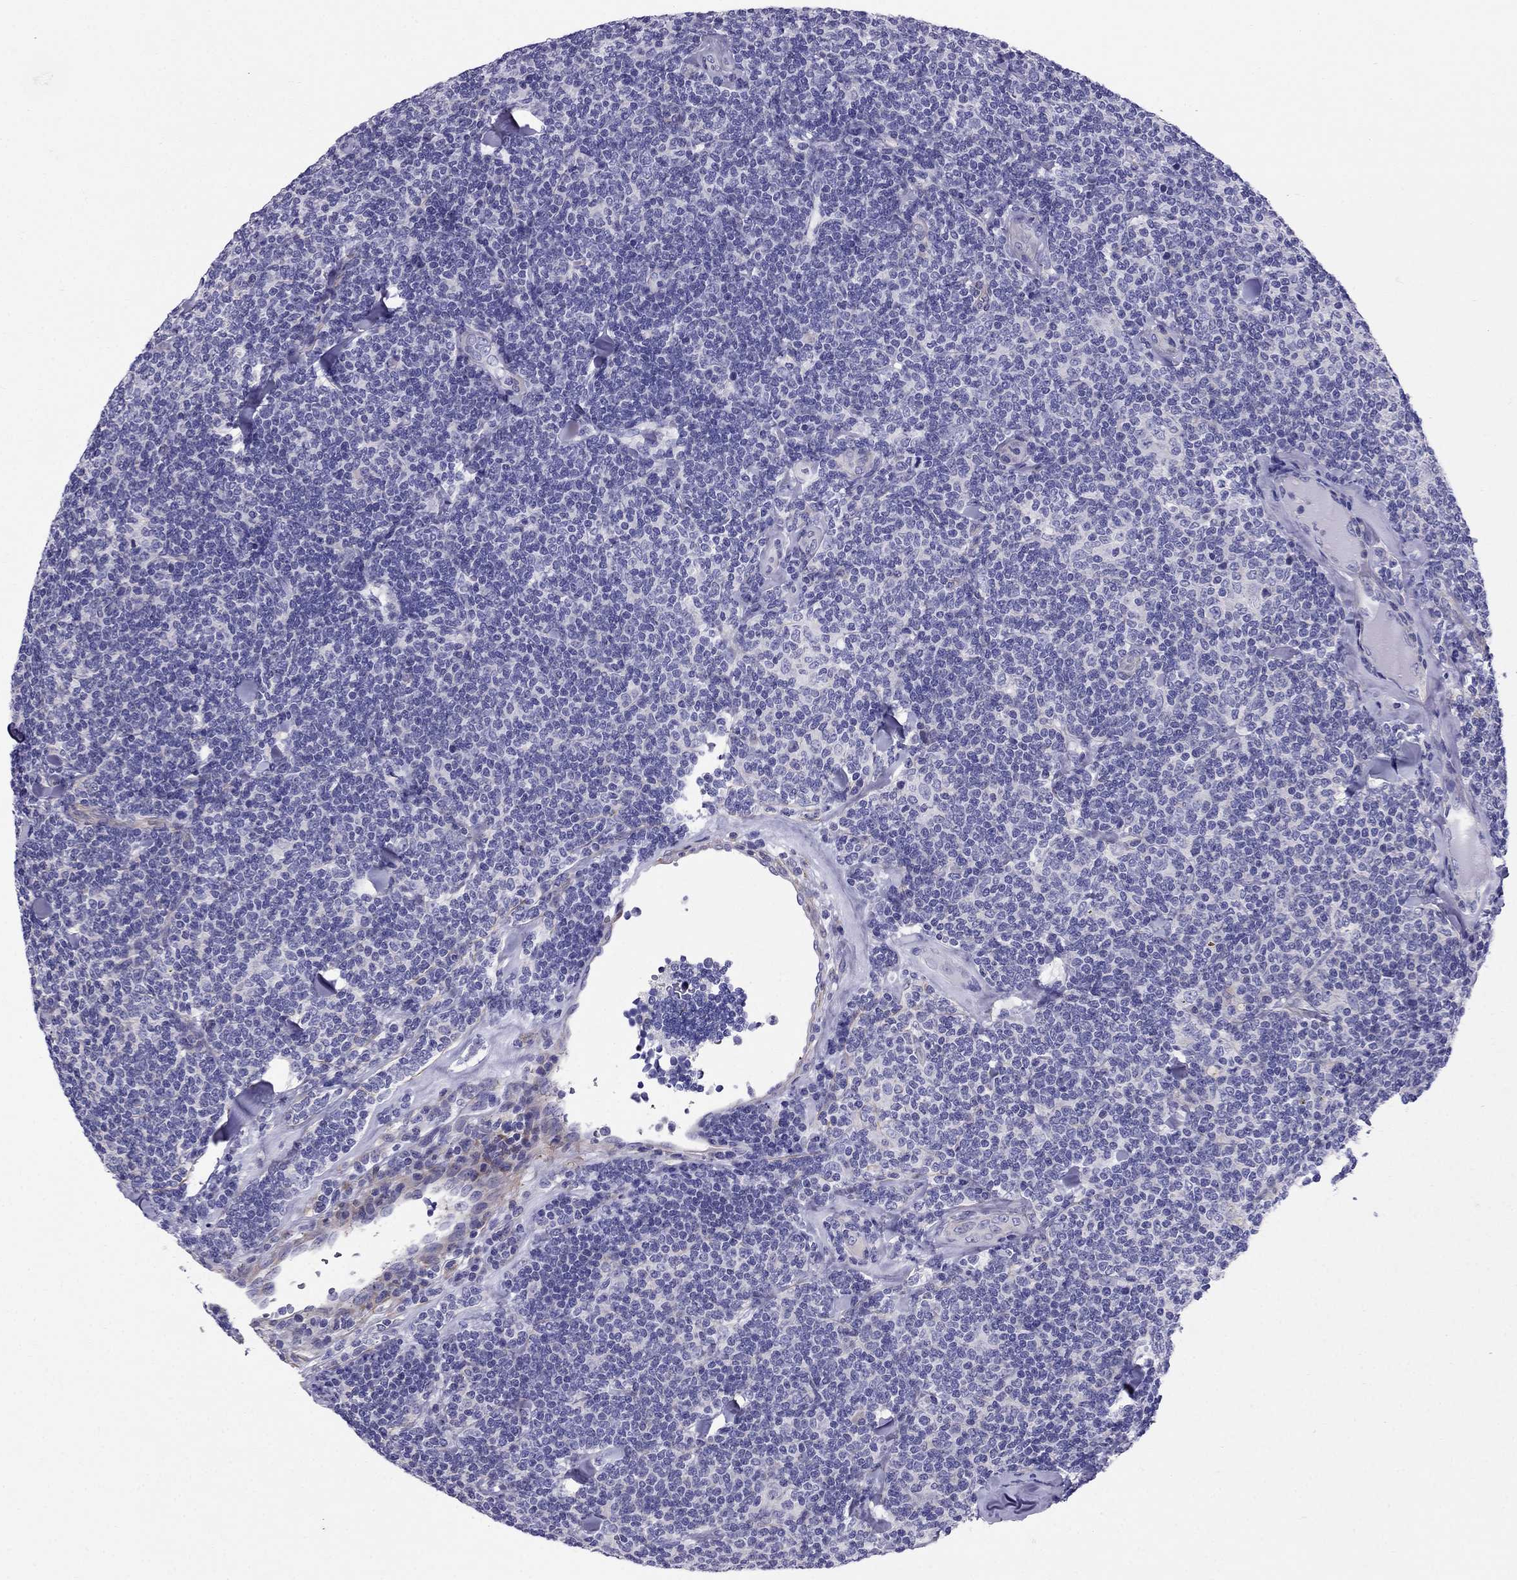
{"staining": {"intensity": "negative", "quantity": "none", "location": "none"}, "tissue": "lymphoma", "cell_type": "Tumor cells", "image_type": "cancer", "snomed": [{"axis": "morphology", "description": "Malignant lymphoma, non-Hodgkin's type, Low grade"}, {"axis": "topography", "description": "Lymph node"}], "caption": "This is an IHC photomicrograph of lymphoma. There is no positivity in tumor cells.", "gene": "GPR50", "patient": {"sex": "female", "age": 56}}